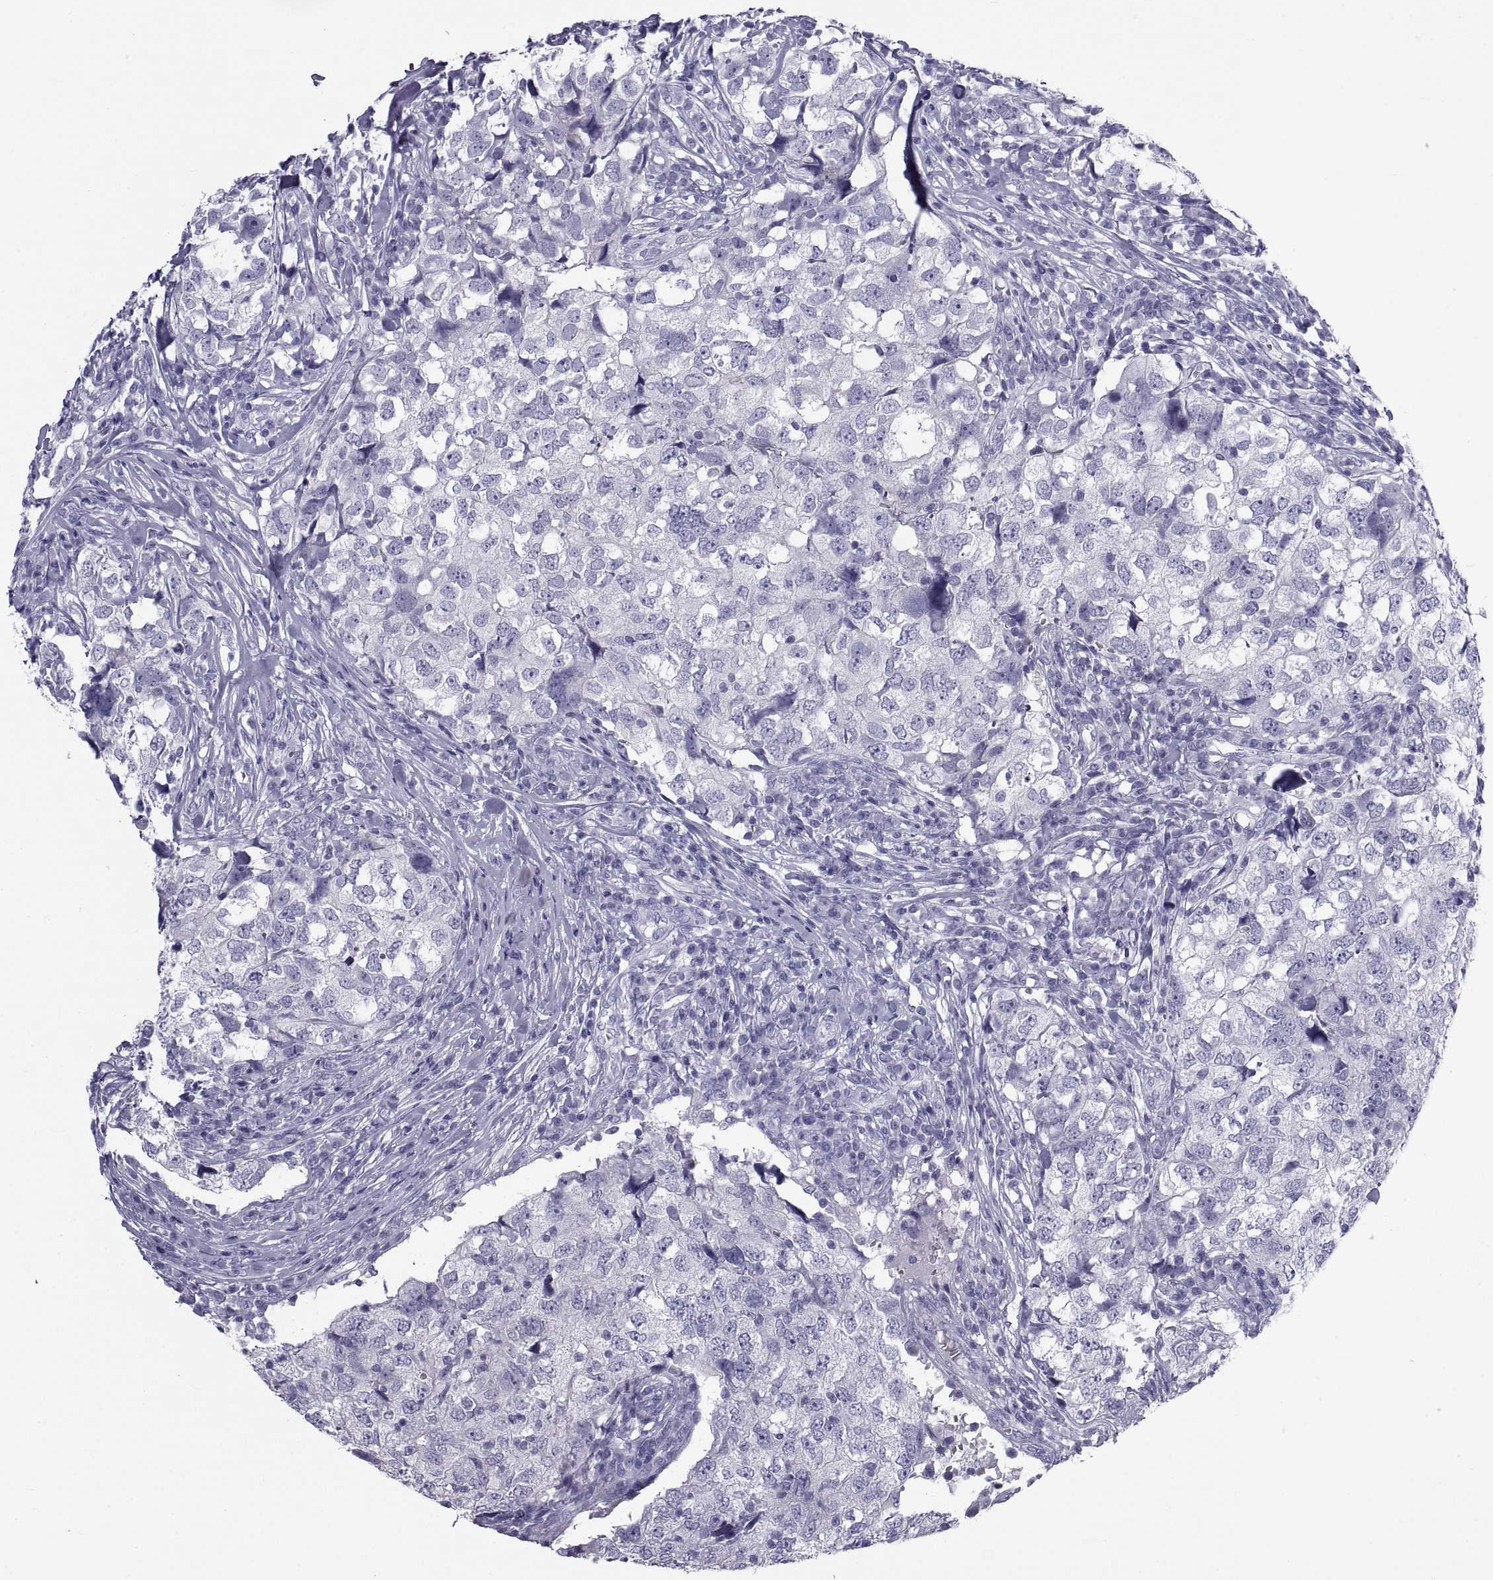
{"staining": {"intensity": "negative", "quantity": "none", "location": "none"}, "tissue": "breast cancer", "cell_type": "Tumor cells", "image_type": "cancer", "snomed": [{"axis": "morphology", "description": "Duct carcinoma"}, {"axis": "topography", "description": "Breast"}], "caption": "Protein analysis of invasive ductal carcinoma (breast) exhibits no significant expression in tumor cells.", "gene": "NPTX2", "patient": {"sex": "female", "age": 30}}